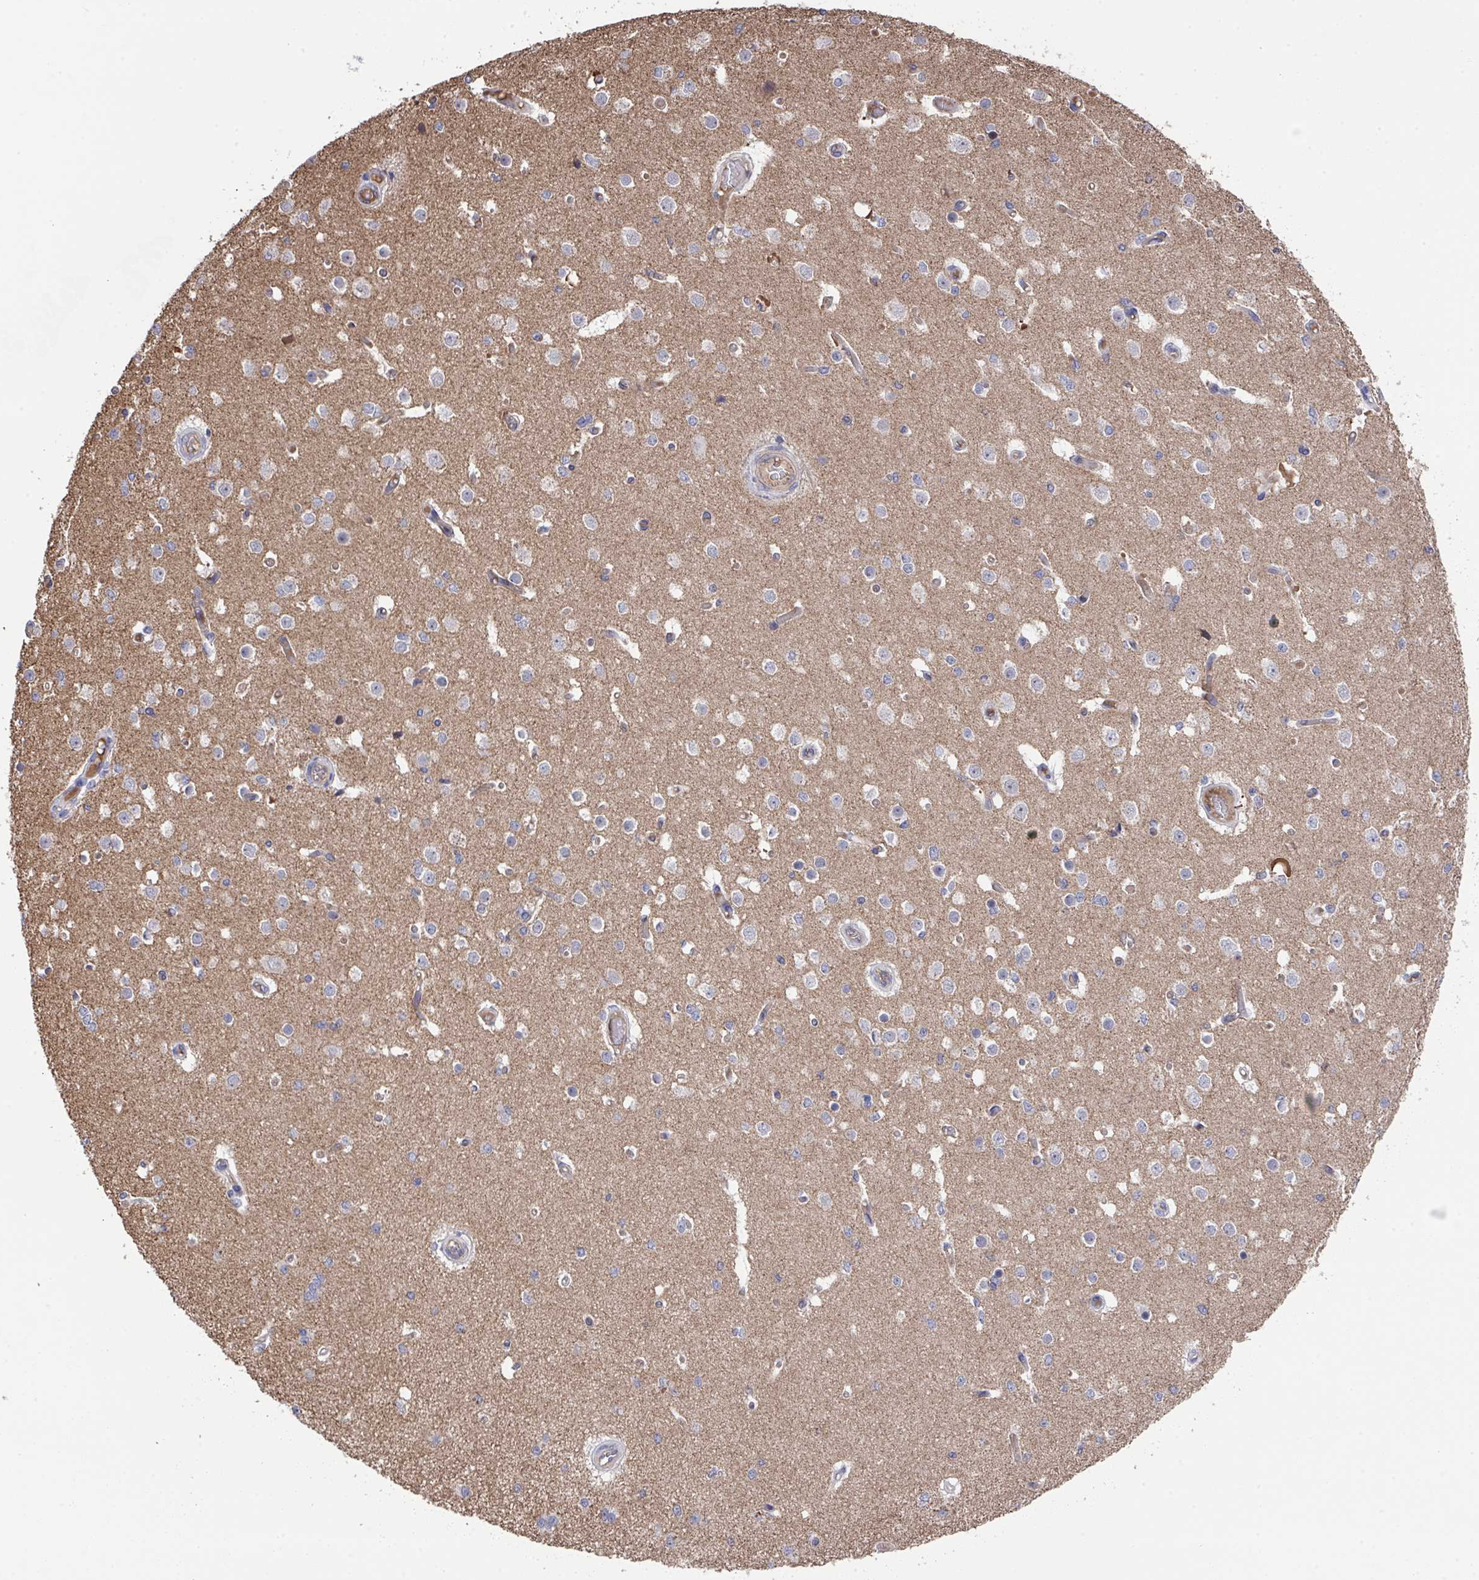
{"staining": {"intensity": "moderate", "quantity": "<25%", "location": "cytoplasmic/membranous"}, "tissue": "cerebral cortex", "cell_type": "Endothelial cells", "image_type": "normal", "snomed": [{"axis": "morphology", "description": "Normal tissue, NOS"}, {"axis": "morphology", "description": "Inflammation, NOS"}, {"axis": "topography", "description": "Cerebral cortex"}], "caption": "Cerebral cortex stained for a protein (brown) shows moderate cytoplasmic/membranous positive staining in approximately <25% of endothelial cells.", "gene": "PRR5", "patient": {"sex": "male", "age": 6}}